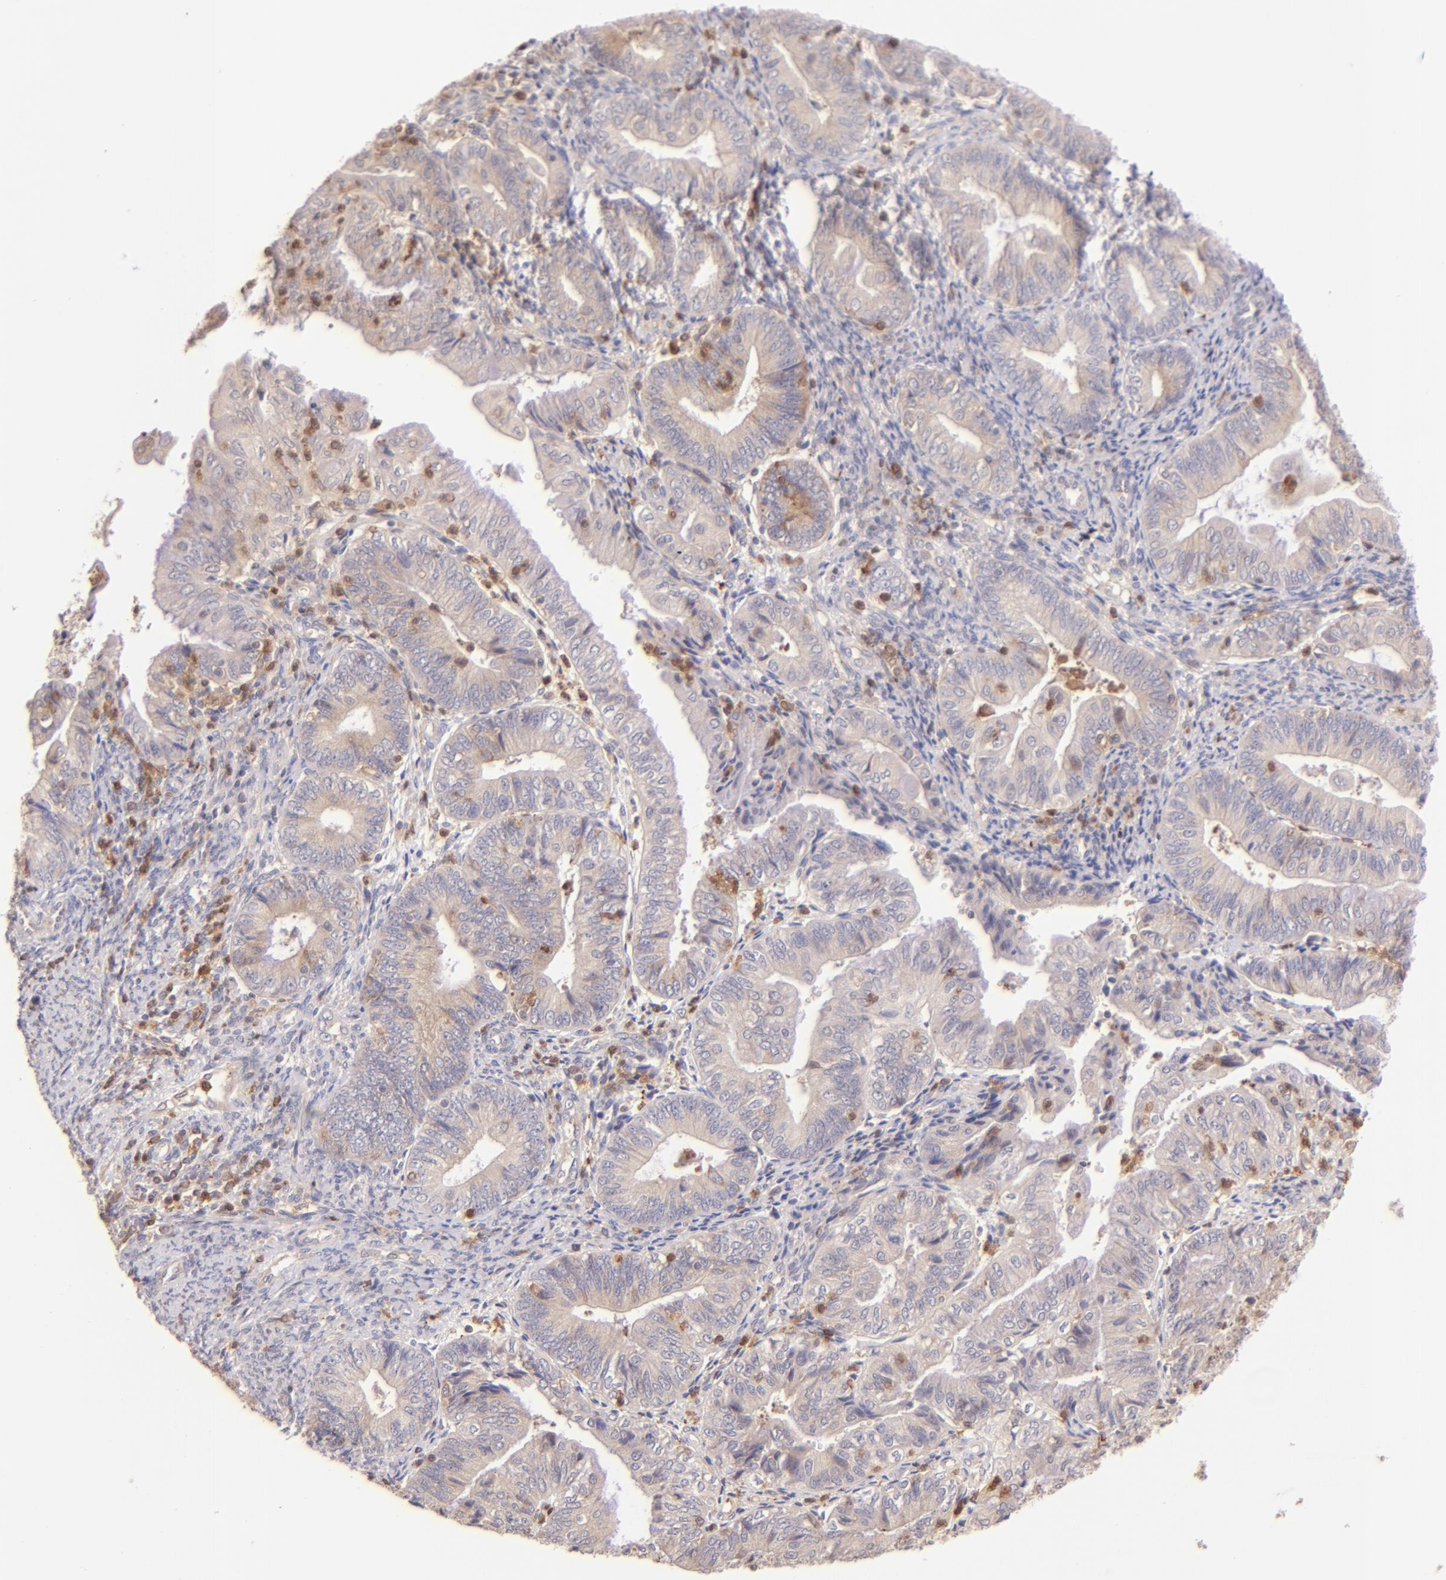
{"staining": {"intensity": "weak", "quantity": ">75%", "location": "cytoplasmic/membranous"}, "tissue": "endometrial cancer", "cell_type": "Tumor cells", "image_type": "cancer", "snomed": [{"axis": "morphology", "description": "Adenocarcinoma, NOS"}, {"axis": "topography", "description": "Endometrium"}], "caption": "Human endometrial cancer (adenocarcinoma) stained with a brown dye demonstrates weak cytoplasmic/membranous positive expression in approximately >75% of tumor cells.", "gene": "BTK", "patient": {"sex": "female", "age": 55}}